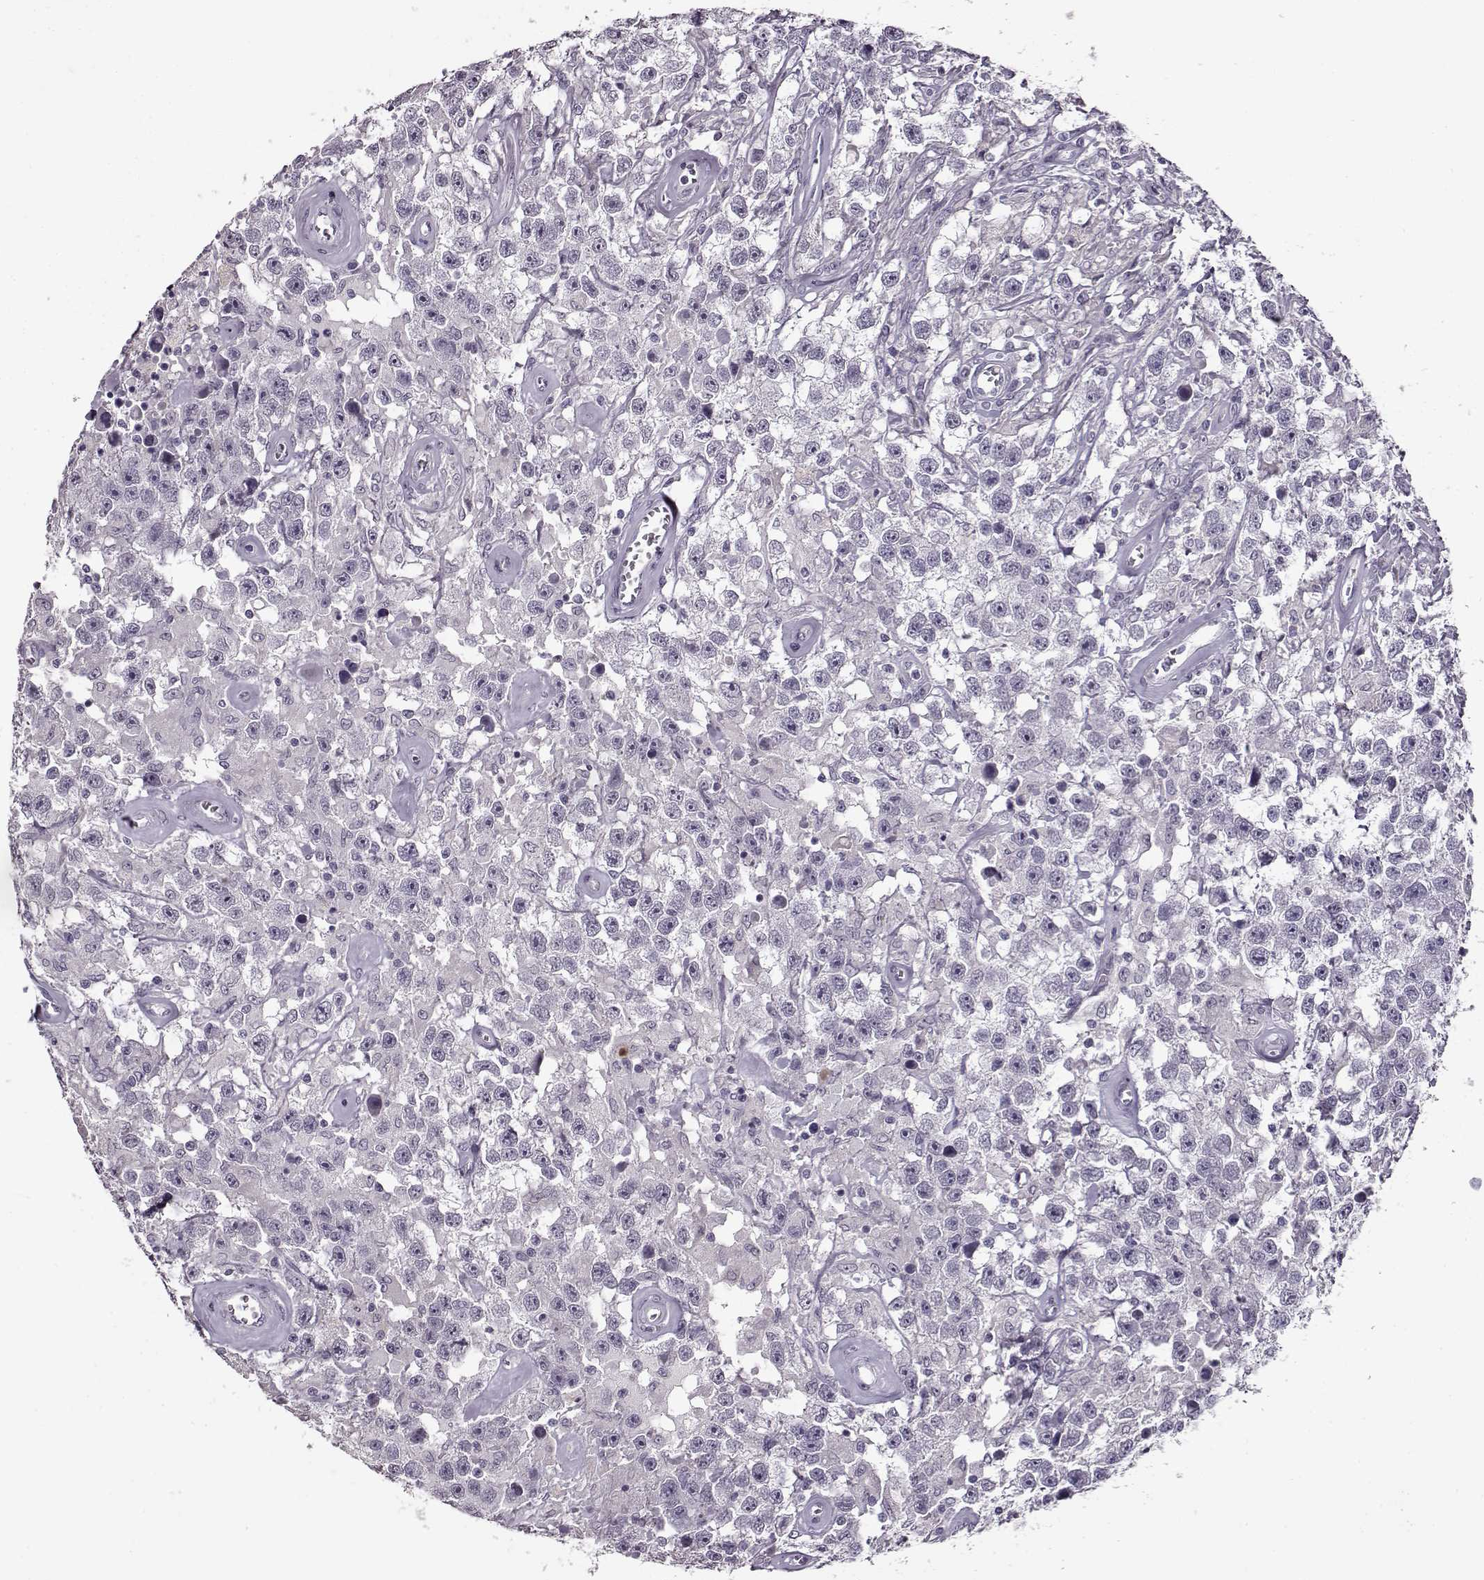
{"staining": {"intensity": "negative", "quantity": "none", "location": "none"}, "tissue": "testis cancer", "cell_type": "Tumor cells", "image_type": "cancer", "snomed": [{"axis": "morphology", "description": "Seminoma, NOS"}, {"axis": "topography", "description": "Testis"}], "caption": "Tumor cells are negative for brown protein staining in testis cancer.", "gene": "FSHB", "patient": {"sex": "male", "age": 43}}